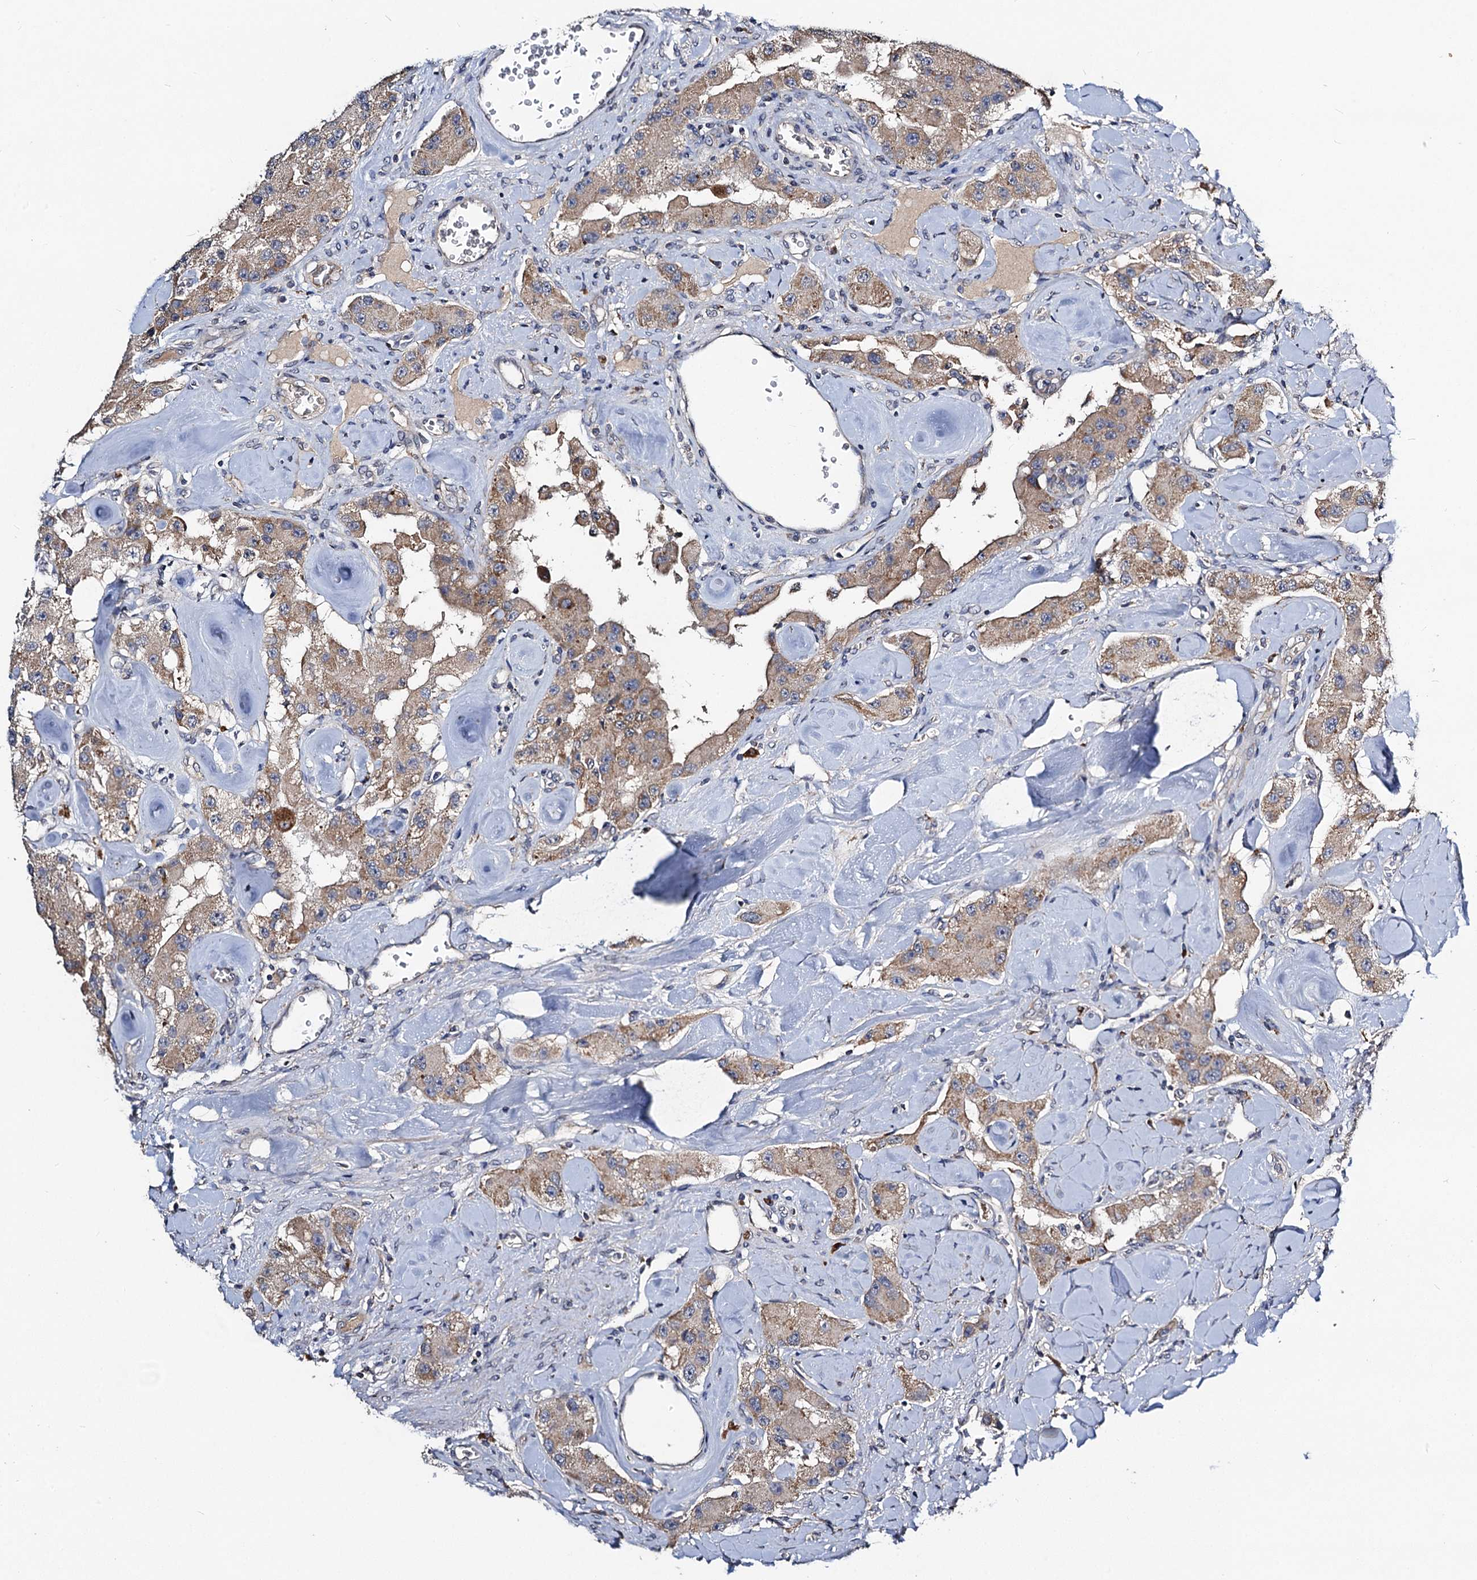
{"staining": {"intensity": "moderate", "quantity": ">75%", "location": "cytoplasmic/membranous"}, "tissue": "carcinoid", "cell_type": "Tumor cells", "image_type": "cancer", "snomed": [{"axis": "morphology", "description": "Carcinoid, malignant, NOS"}, {"axis": "topography", "description": "Pancreas"}], "caption": "Protein staining displays moderate cytoplasmic/membranous positivity in about >75% of tumor cells in malignant carcinoid.", "gene": "VPS37D", "patient": {"sex": "male", "age": 41}}